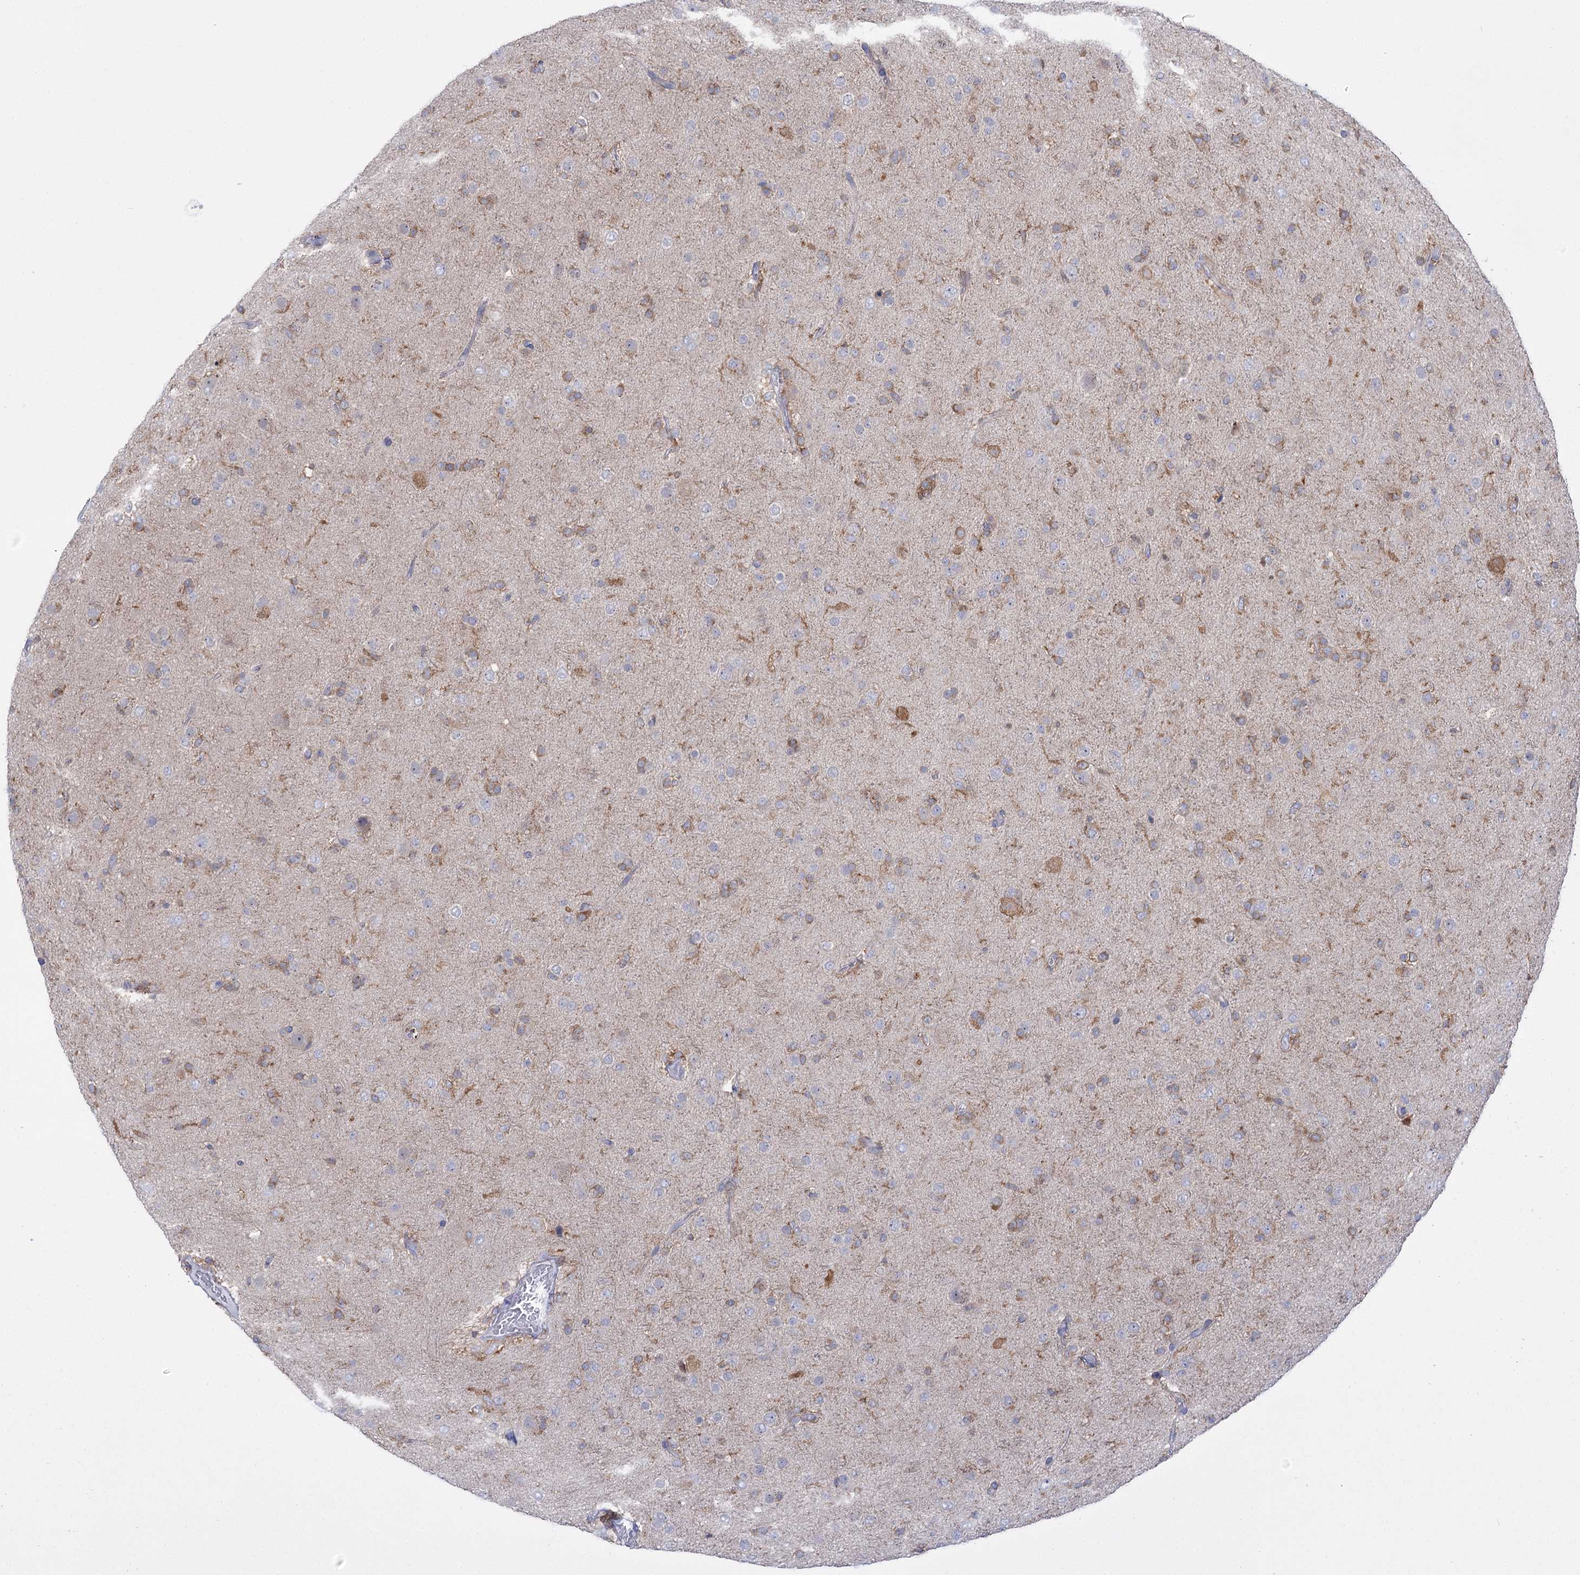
{"staining": {"intensity": "moderate", "quantity": "<25%", "location": "cytoplasmic/membranous"}, "tissue": "glioma", "cell_type": "Tumor cells", "image_type": "cancer", "snomed": [{"axis": "morphology", "description": "Glioma, malignant, Low grade"}, {"axis": "topography", "description": "Brain"}], "caption": "Protein expression analysis of malignant glioma (low-grade) shows moderate cytoplasmic/membranous staining in about <25% of tumor cells.", "gene": "CCDC88A", "patient": {"sex": "male", "age": 65}}